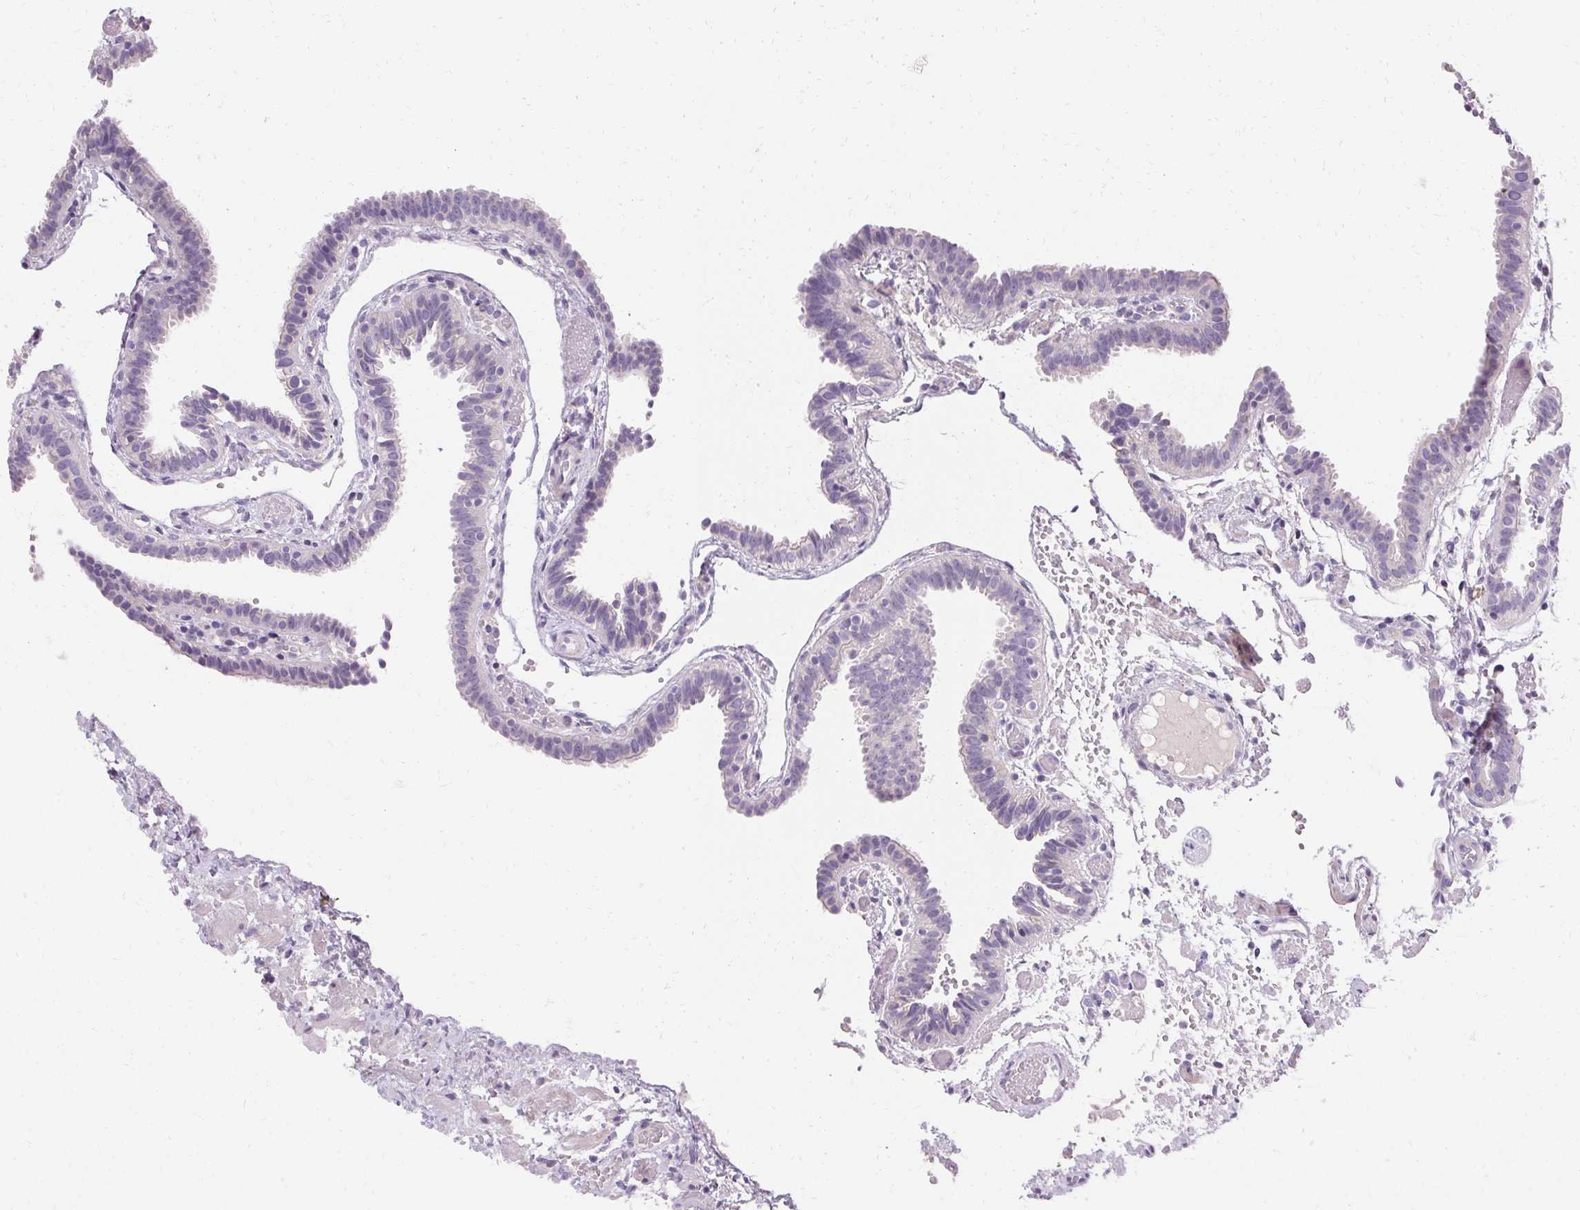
{"staining": {"intensity": "negative", "quantity": "none", "location": "none"}, "tissue": "fallopian tube", "cell_type": "Glandular cells", "image_type": "normal", "snomed": [{"axis": "morphology", "description": "Normal tissue, NOS"}, {"axis": "topography", "description": "Fallopian tube"}], "caption": "Immunohistochemistry micrograph of normal fallopian tube: fallopian tube stained with DAB (3,3'-diaminobenzidine) reveals no significant protein staining in glandular cells.", "gene": "TRIP13", "patient": {"sex": "female", "age": 37}}